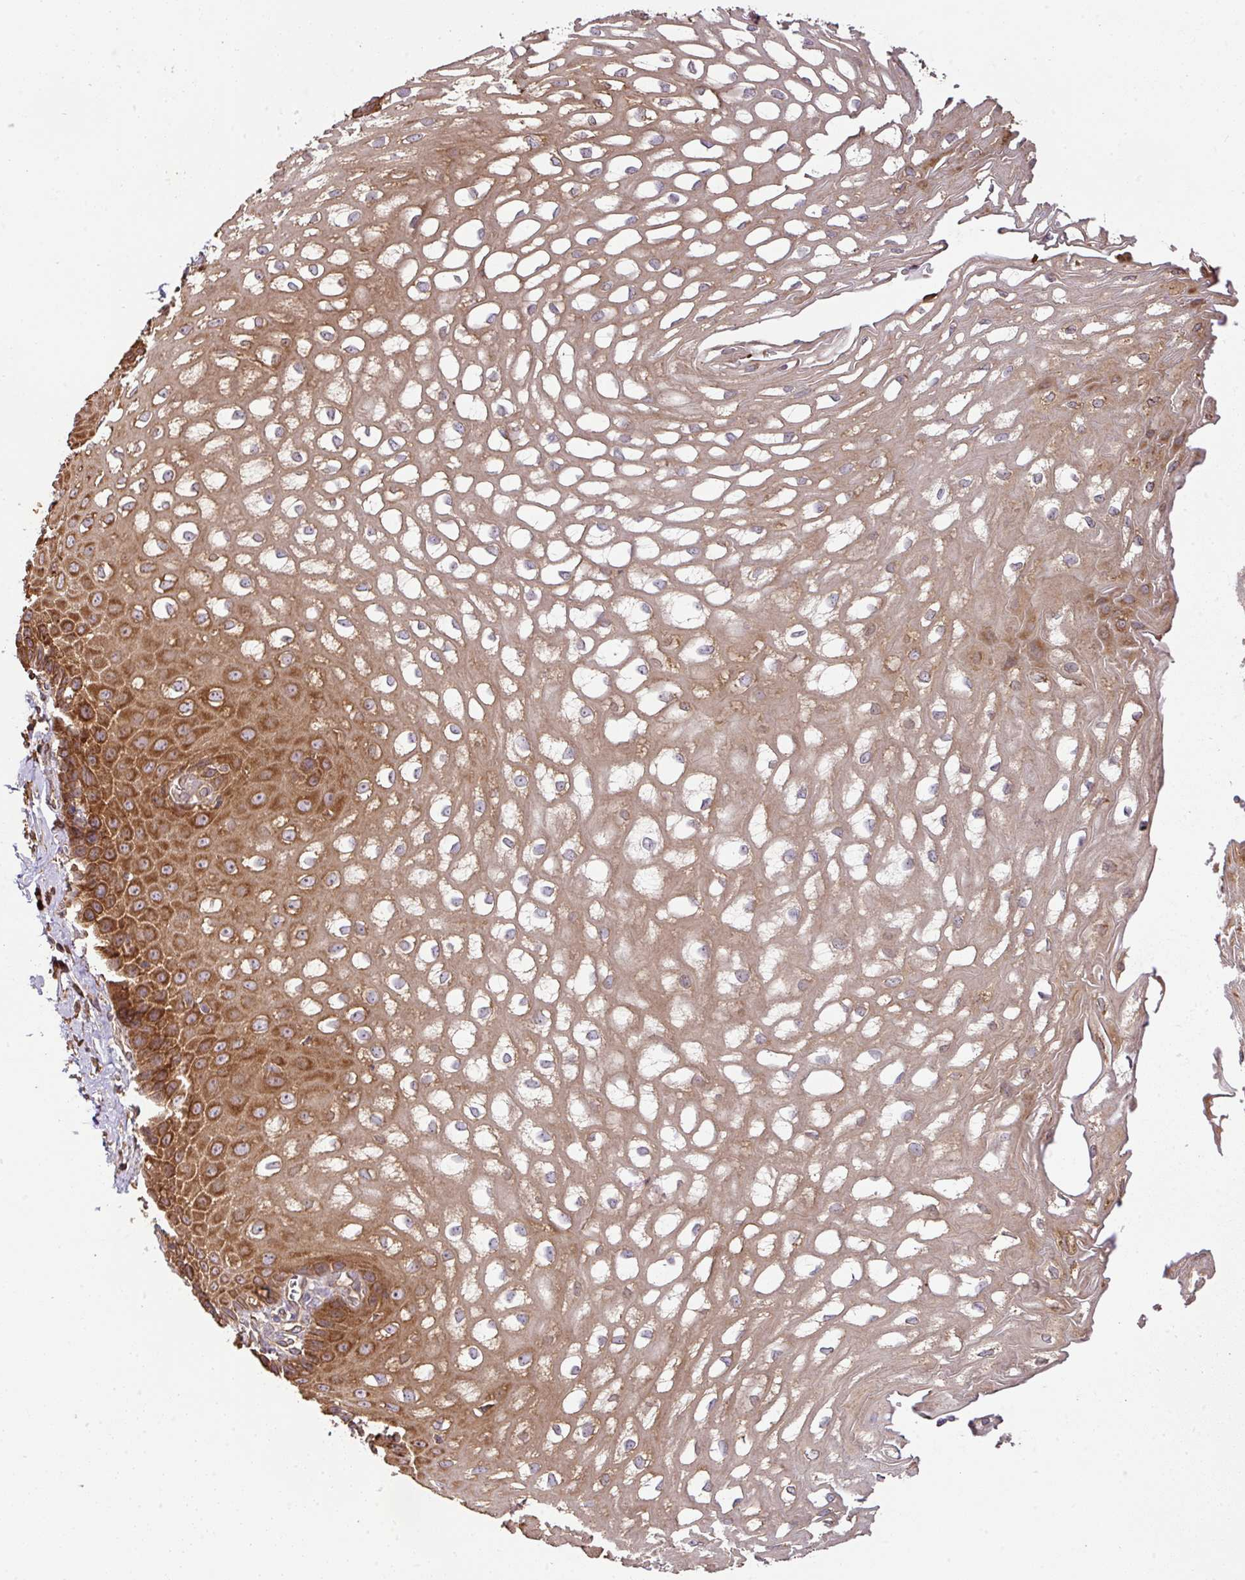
{"staining": {"intensity": "strong", "quantity": "25%-75%", "location": "cytoplasmic/membranous"}, "tissue": "esophagus", "cell_type": "Squamous epithelial cells", "image_type": "normal", "snomed": [{"axis": "morphology", "description": "Normal tissue, NOS"}, {"axis": "topography", "description": "Esophagus"}], "caption": "IHC of benign human esophagus displays high levels of strong cytoplasmic/membranous expression in about 25%-75% of squamous epithelial cells.", "gene": "GSPT1", "patient": {"sex": "male", "age": 67}}